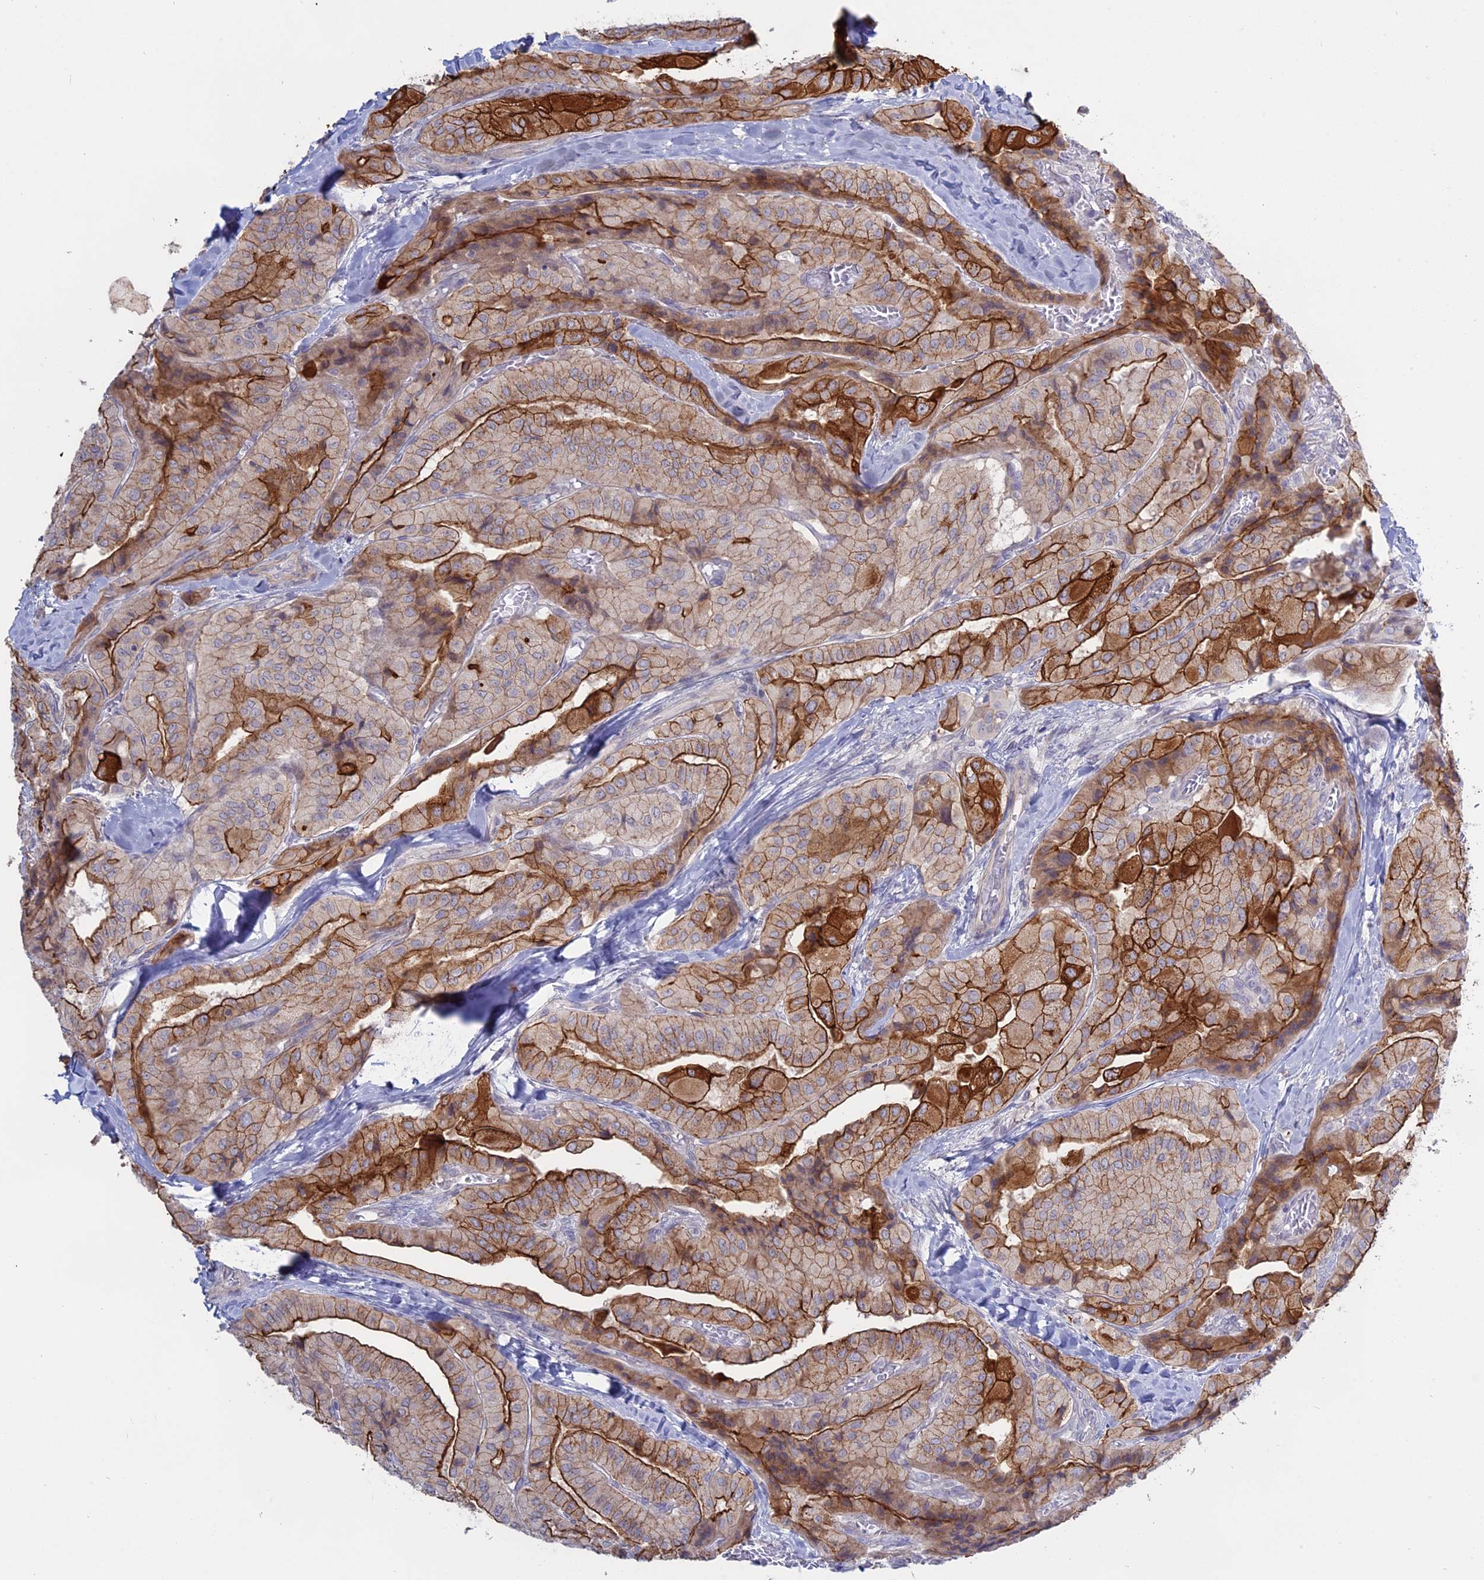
{"staining": {"intensity": "strong", "quantity": "25%-75%", "location": "cytoplasmic/membranous"}, "tissue": "thyroid cancer", "cell_type": "Tumor cells", "image_type": "cancer", "snomed": [{"axis": "morphology", "description": "Normal tissue, NOS"}, {"axis": "morphology", "description": "Papillary adenocarcinoma, NOS"}, {"axis": "topography", "description": "Thyroid gland"}], "caption": "The histopathology image demonstrates staining of papillary adenocarcinoma (thyroid), revealing strong cytoplasmic/membranous protein positivity (brown color) within tumor cells.", "gene": "MYO5B", "patient": {"sex": "female", "age": 59}}